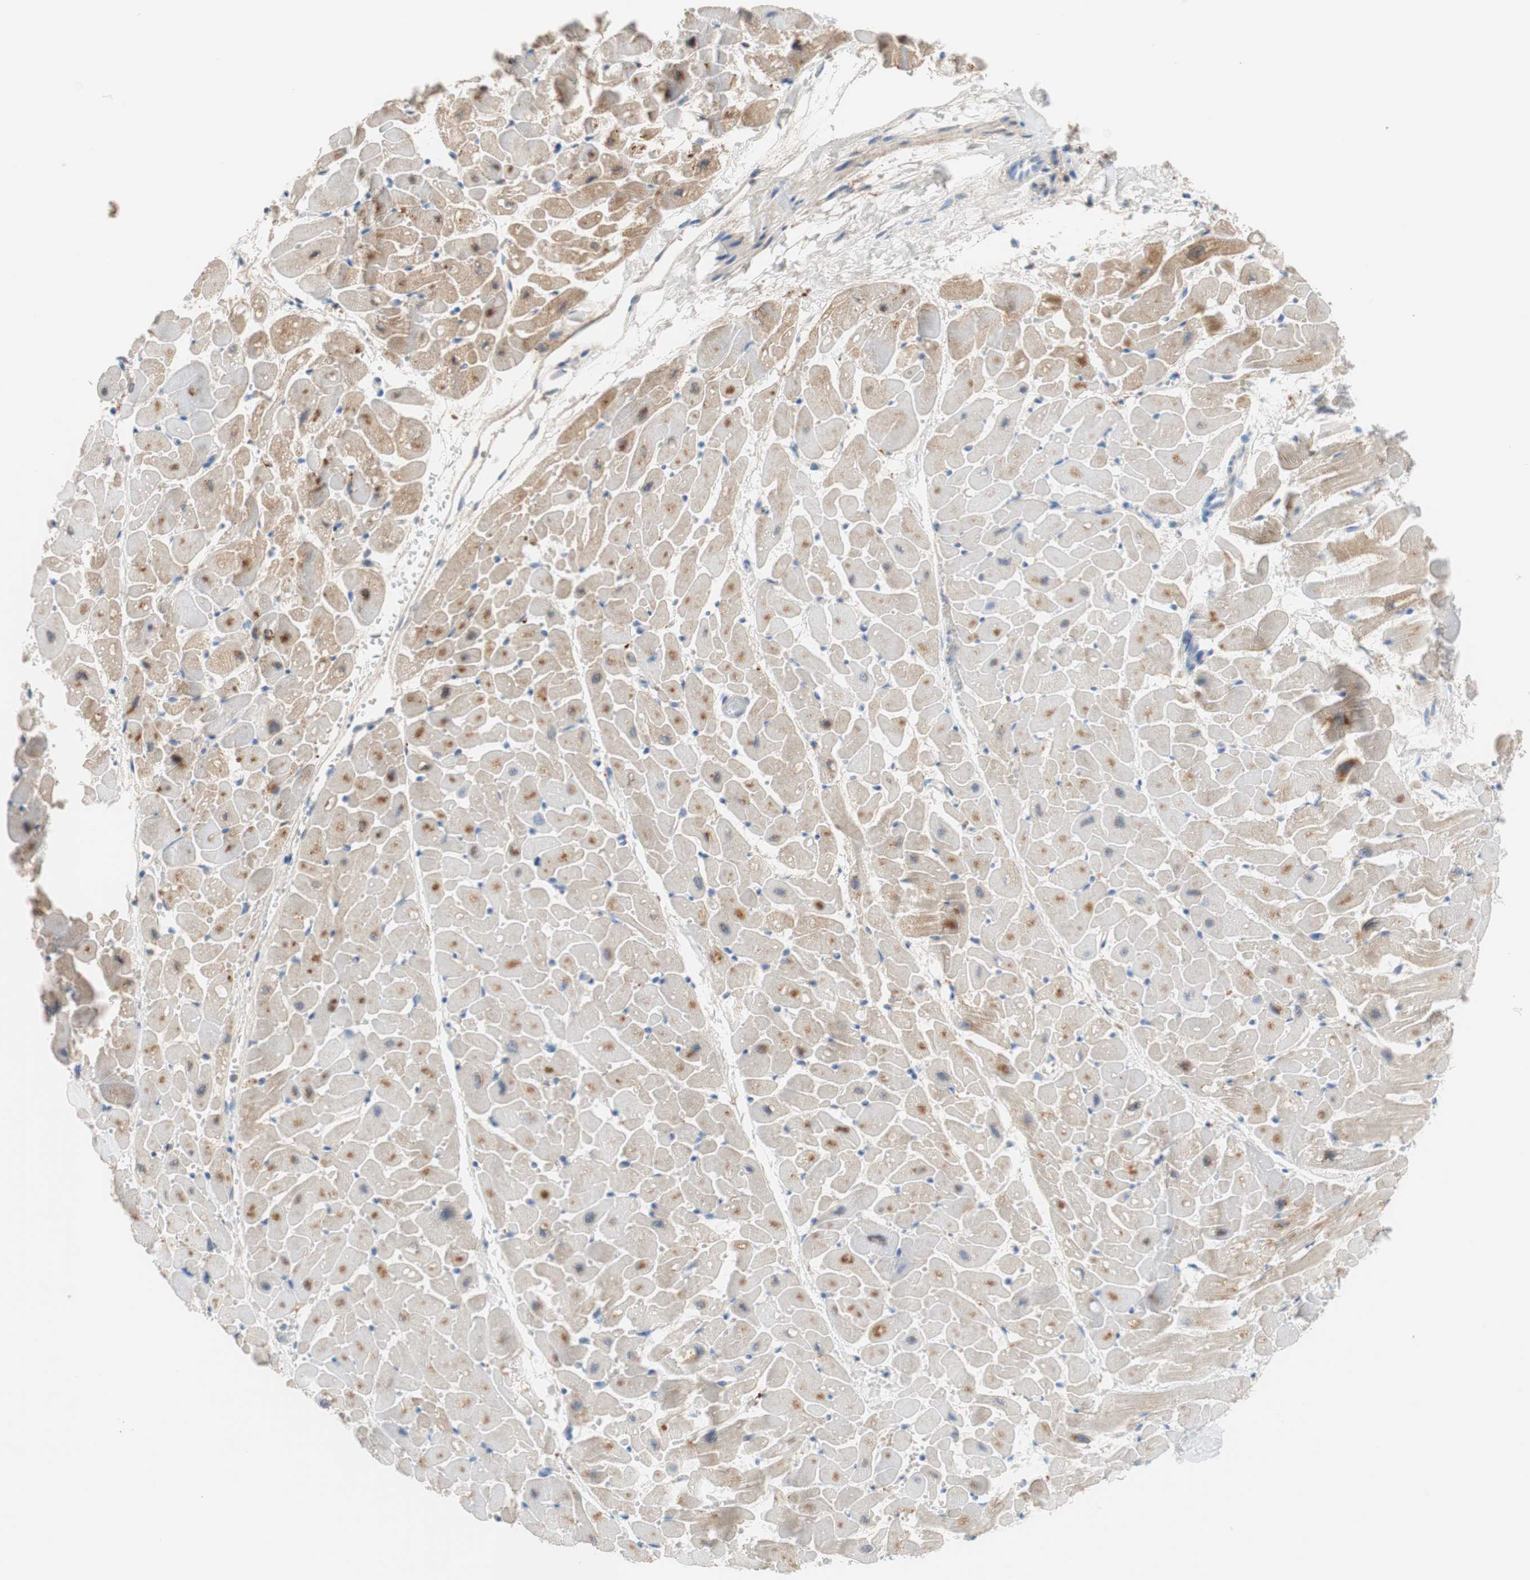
{"staining": {"intensity": "moderate", "quantity": ">75%", "location": "cytoplasmic/membranous"}, "tissue": "heart muscle", "cell_type": "Cardiomyocytes", "image_type": "normal", "snomed": [{"axis": "morphology", "description": "Normal tissue, NOS"}, {"axis": "topography", "description": "Heart"}], "caption": "Protein expression analysis of benign human heart muscle reveals moderate cytoplasmic/membranous positivity in approximately >75% of cardiomyocytes.", "gene": "RBP4", "patient": {"sex": "female", "age": 19}}